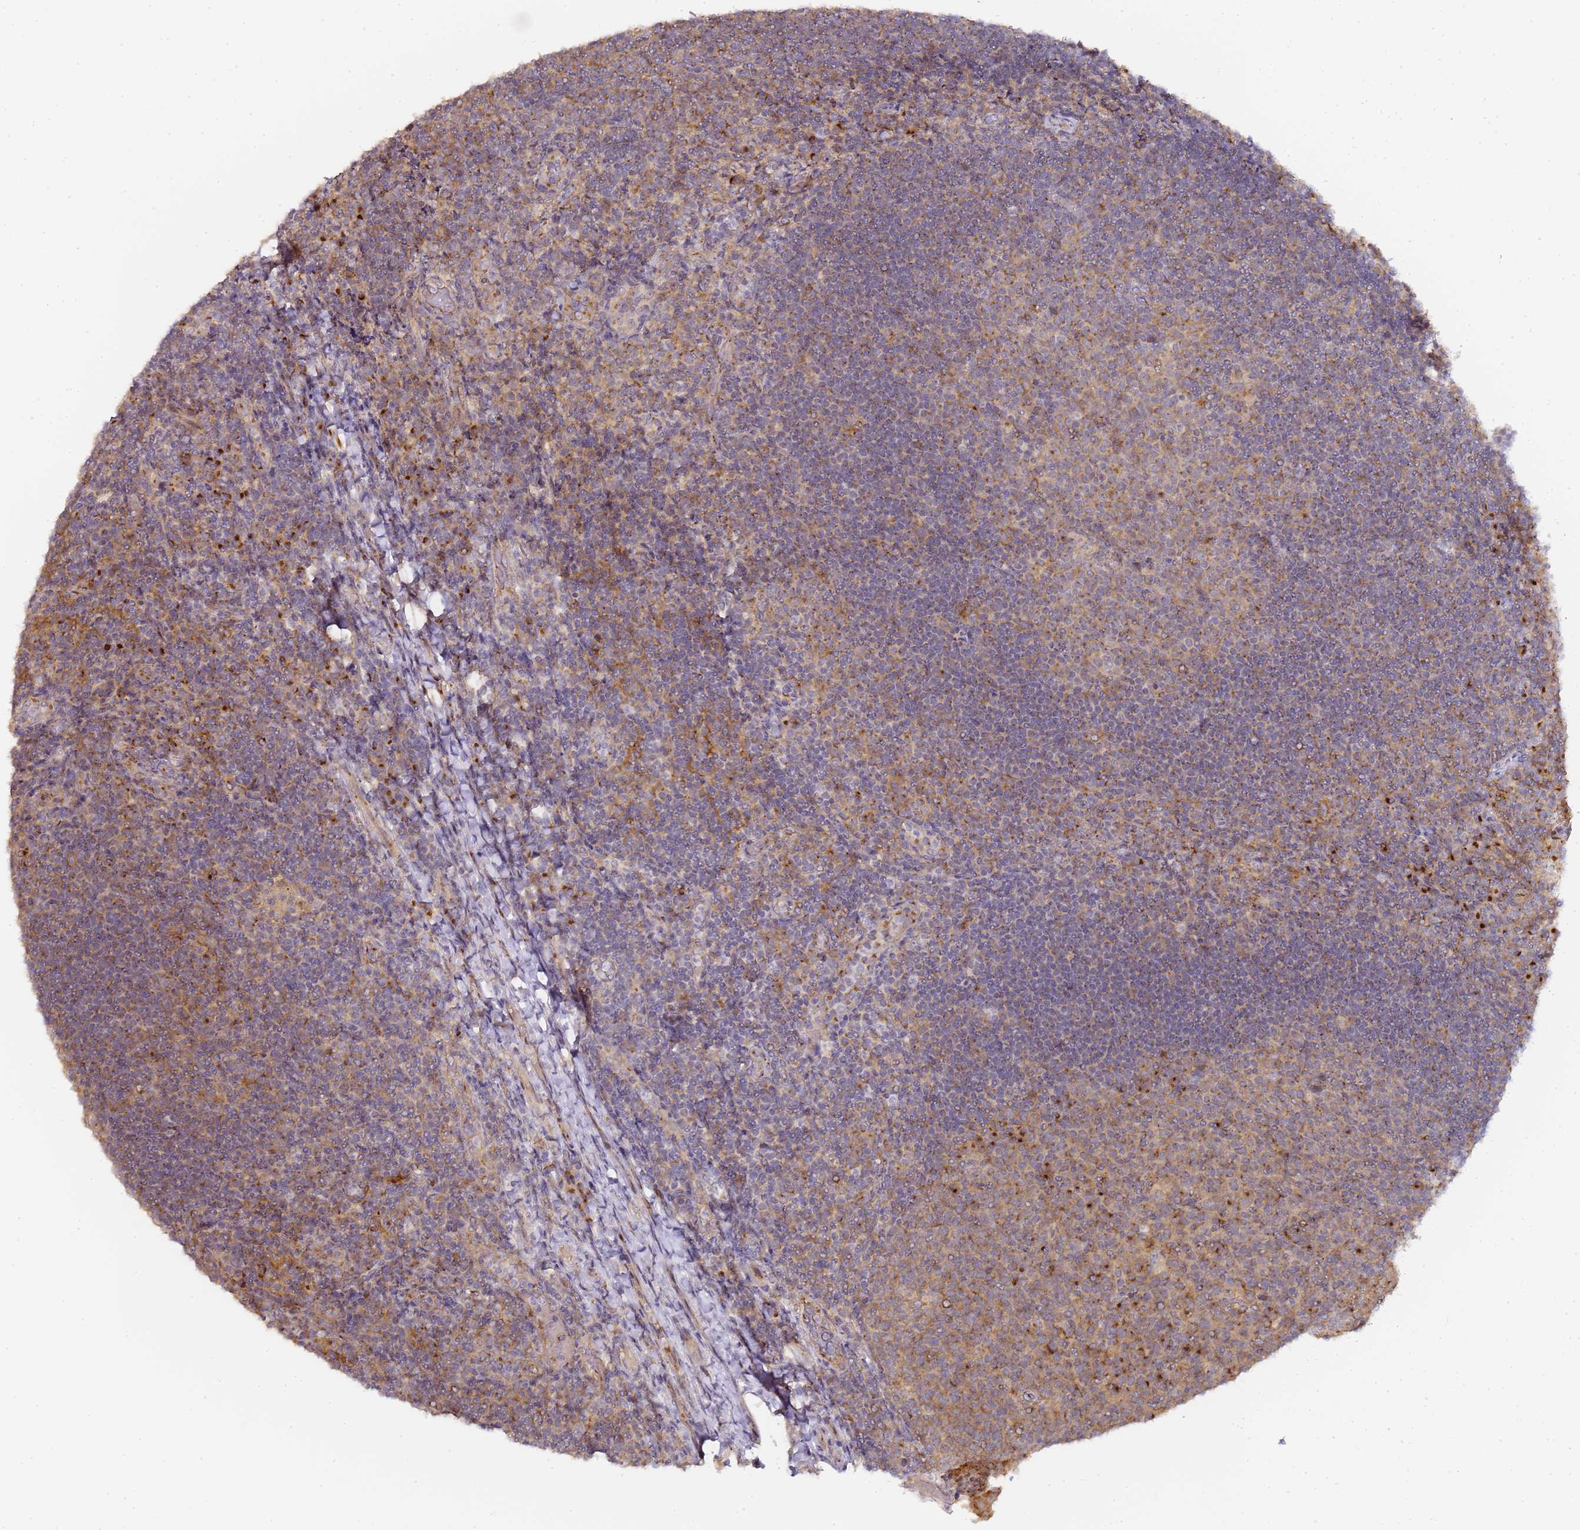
{"staining": {"intensity": "strong", "quantity": "<25%", "location": "cytoplasmic/membranous"}, "tissue": "tonsil", "cell_type": "Germinal center cells", "image_type": "normal", "snomed": [{"axis": "morphology", "description": "Normal tissue, NOS"}, {"axis": "topography", "description": "Tonsil"}], "caption": "Protein expression analysis of benign tonsil exhibits strong cytoplasmic/membranous positivity in approximately <25% of germinal center cells. The protein of interest is shown in brown color, while the nuclei are stained blue.", "gene": "MRPL49", "patient": {"sex": "female", "age": 10}}